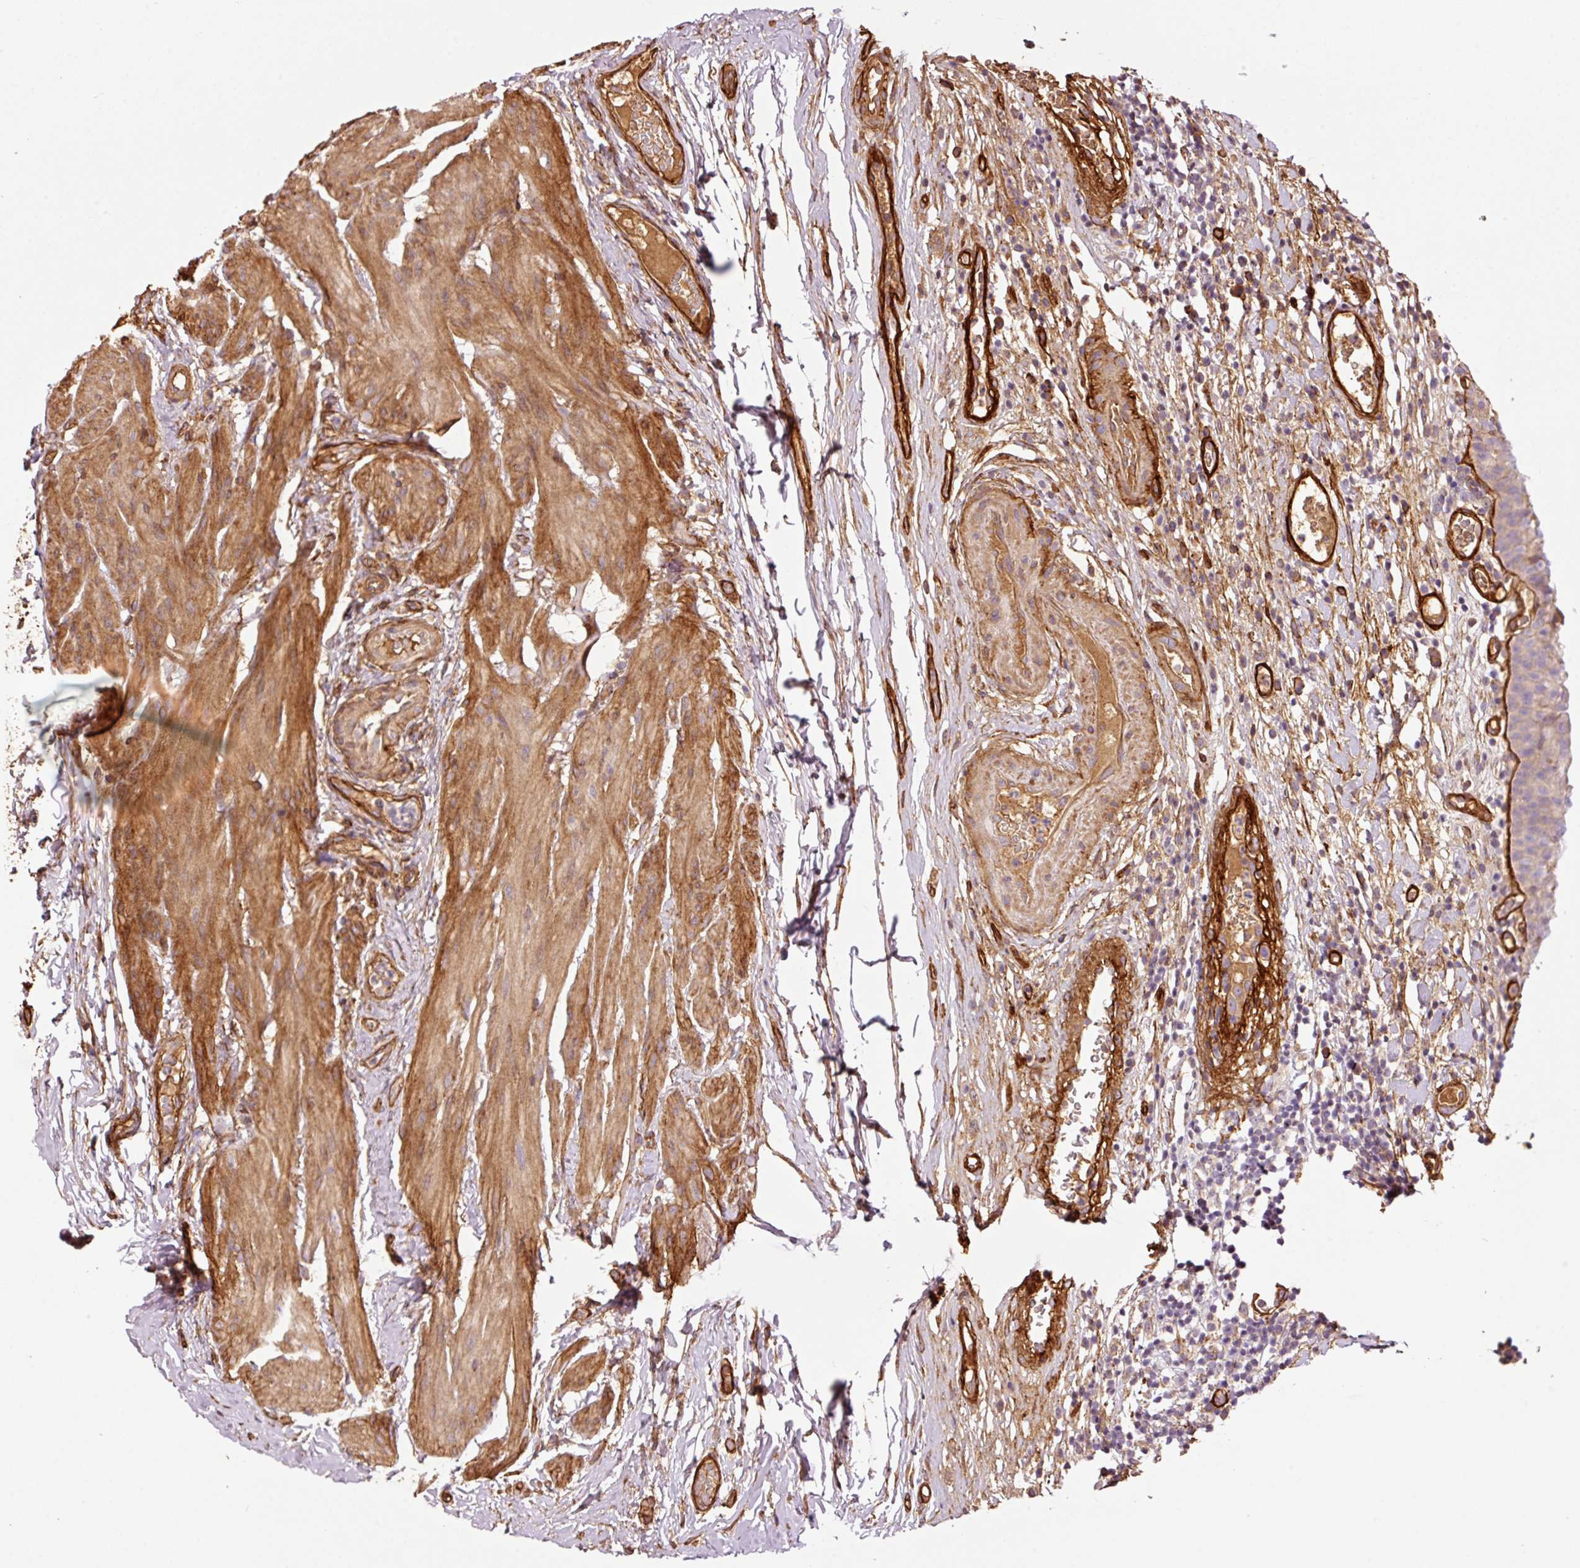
{"staining": {"intensity": "negative", "quantity": "none", "location": "none"}, "tissue": "urinary bladder", "cell_type": "Urothelial cells", "image_type": "normal", "snomed": [{"axis": "morphology", "description": "Normal tissue, NOS"}, {"axis": "morphology", "description": "Inflammation, NOS"}, {"axis": "topography", "description": "Urinary bladder"}], "caption": "High magnification brightfield microscopy of normal urinary bladder stained with DAB (3,3'-diaminobenzidine) (brown) and counterstained with hematoxylin (blue): urothelial cells show no significant expression.", "gene": "NID2", "patient": {"sex": "male", "age": 57}}